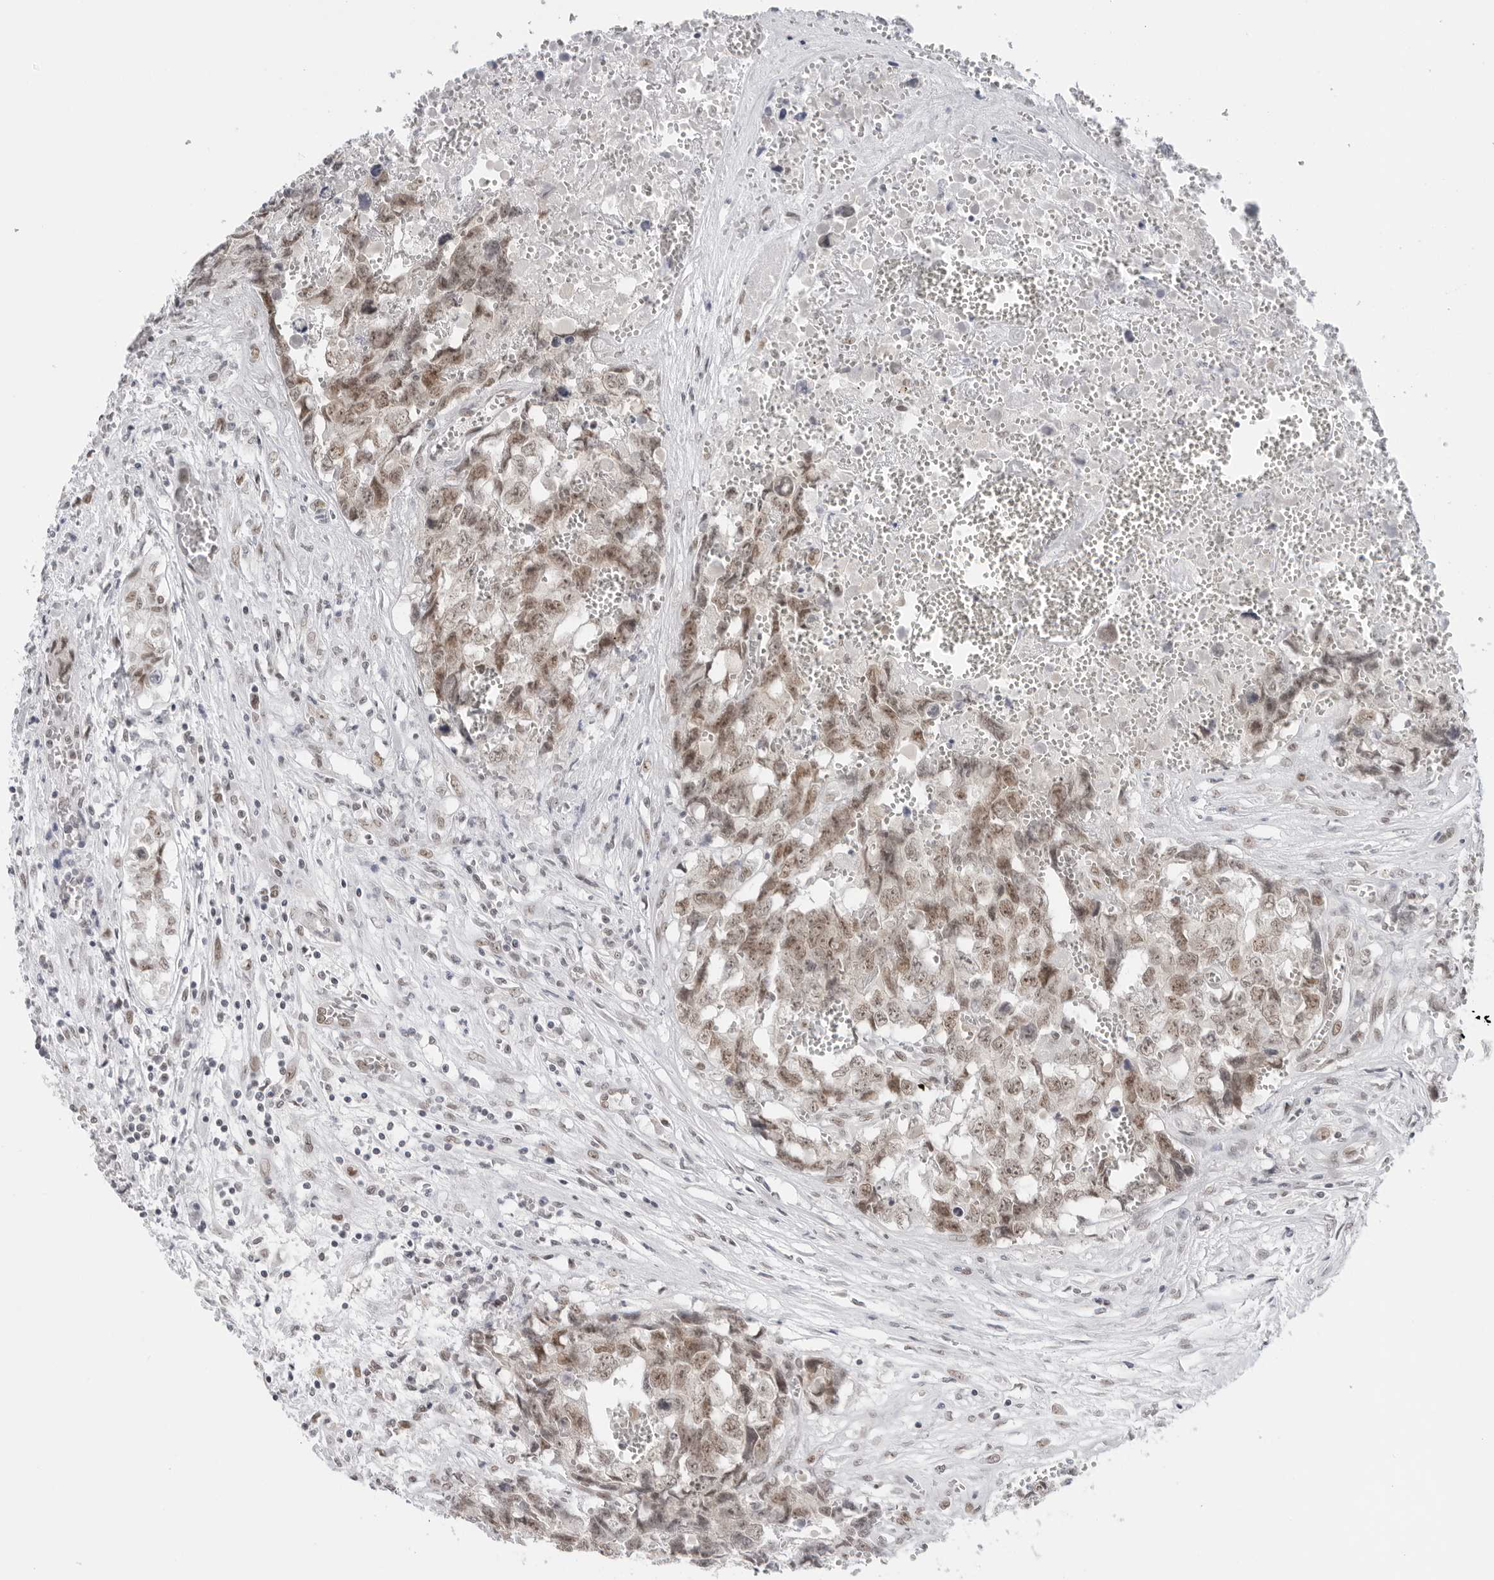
{"staining": {"intensity": "weak", "quantity": ">75%", "location": "nuclear"}, "tissue": "testis cancer", "cell_type": "Tumor cells", "image_type": "cancer", "snomed": [{"axis": "morphology", "description": "Carcinoma, Embryonal, NOS"}, {"axis": "topography", "description": "Testis"}], "caption": "An immunohistochemistry photomicrograph of tumor tissue is shown. Protein staining in brown shows weak nuclear positivity in testis embryonal carcinoma within tumor cells. The protein is stained brown, and the nuclei are stained in blue (DAB (3,3'-diaminobenzidine) IHC with brightfield microscopy, high magnification).", "gene": "FOXK2", "patient": {"sex": "male", "age": 31}}